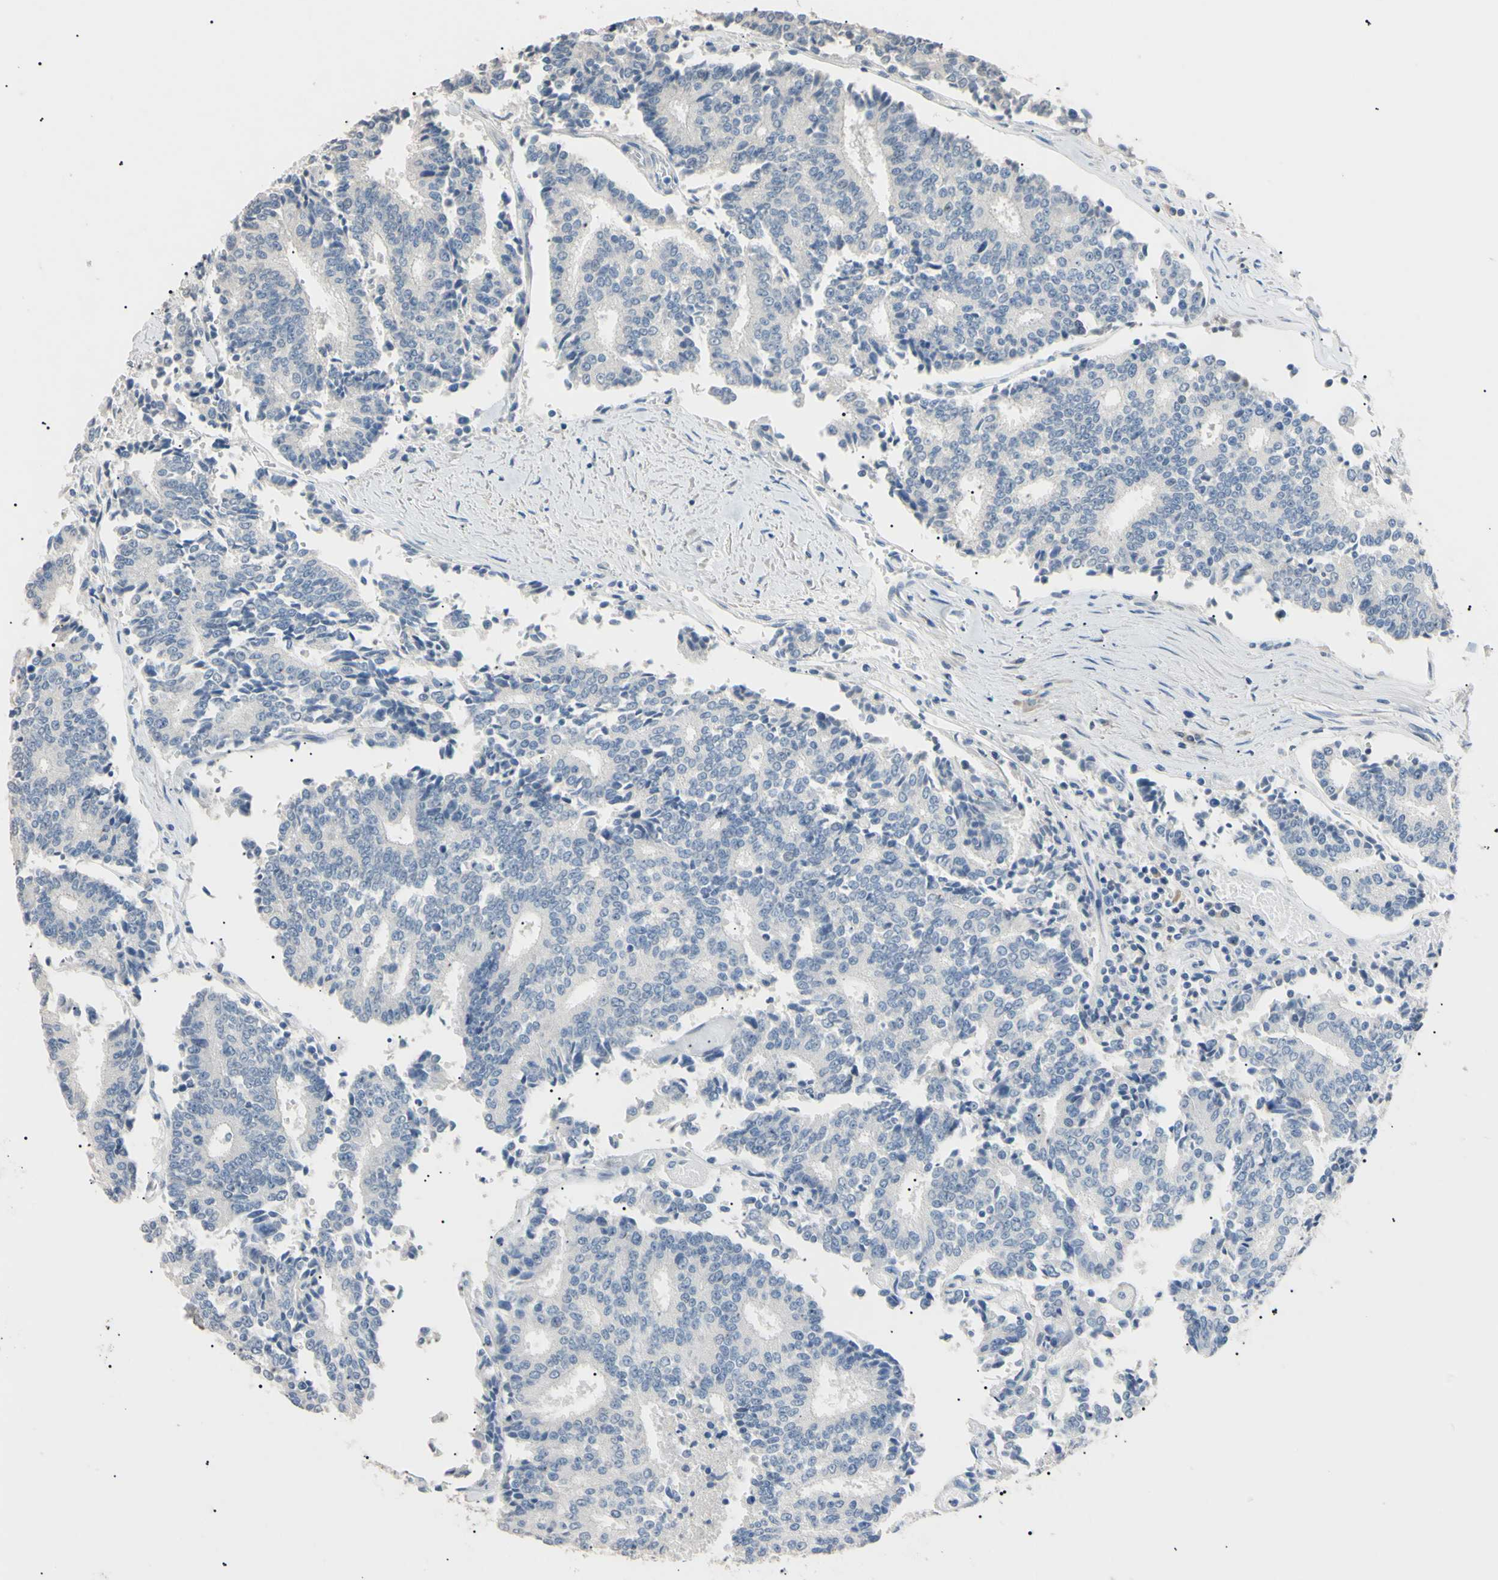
{"staining": {"intensity": "negative", "quantity": "none", "location": "none"}, "tissue": "prostate cancer", "cell_type": "Tumor cells", "image_type": "cancer", "snomed": [{"axis": "morphology", "description": "Adenocarcinoma, Medium grade"}, {"axis": "topography", "description": "Prostate"}], "caption": "Adenocarcinoma (medium-grade) (prostate) was stained to show a protein in brown. There is no significant expression in tumor cells.", "gene": "CGB3", "patient": {"sex": "male", "age": 60}}